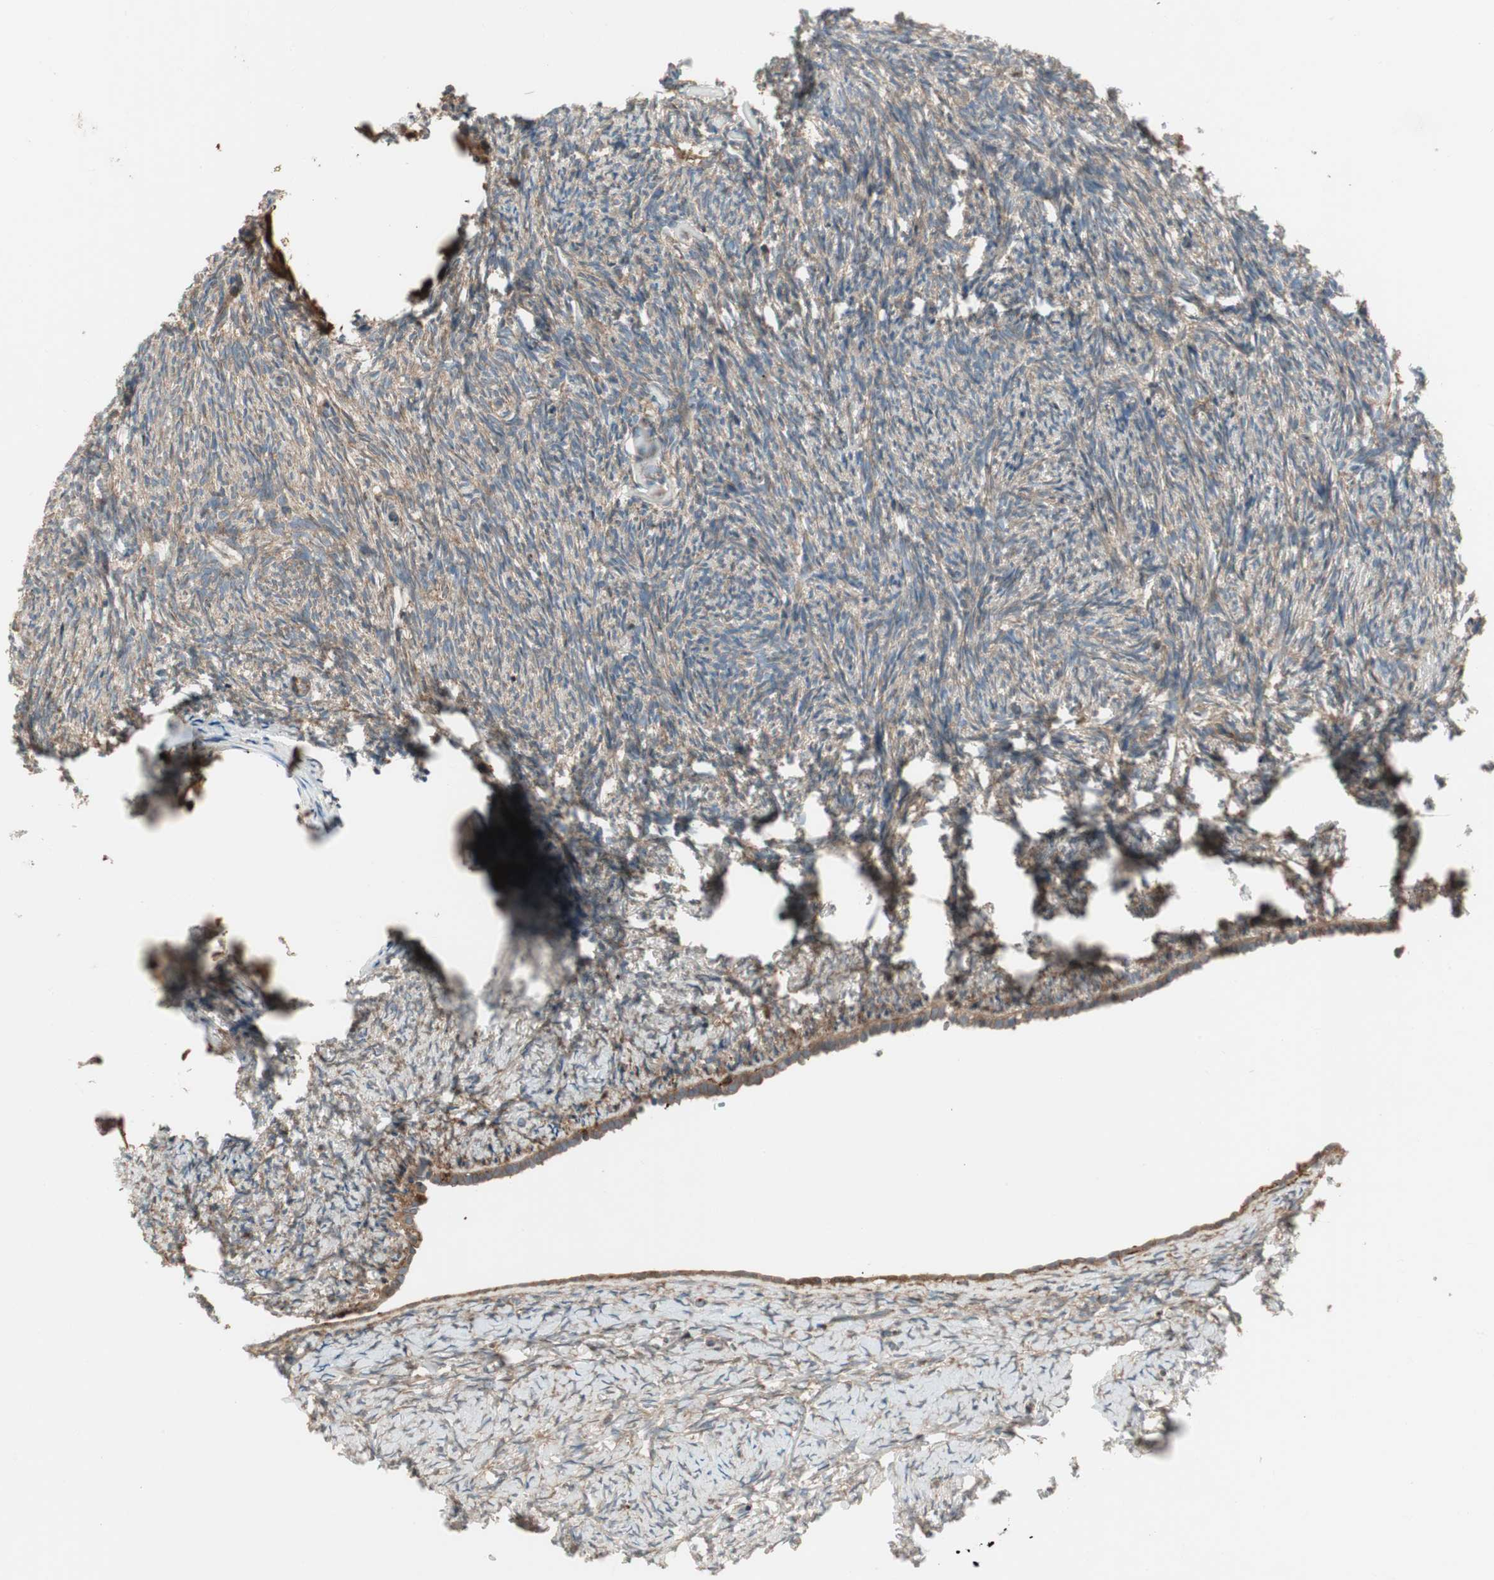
{"staining": {"intensity": "moderate", "quantity": ">75%", "location": "cytoplasmic/membranous"}, "tissue": "ovary", "cell_type": "Ovarian stroma cells", "image_type": "normal", "snomed": [{"axis": "morphology", "description": "Normal tissue, NOS"}, {"axis": "topography", "description": "Ovary"}], "caption": "Brown immunohistochemical staining in benign ovary demonstrates moderate cytoplasmic/membranous positivity in about >75% of ovarian stroma cells. (Brightfield microscopy of DAB IHC at high magnification).", "gene": "PRKG1", "patient": {"sex": "female", "age": 60}}